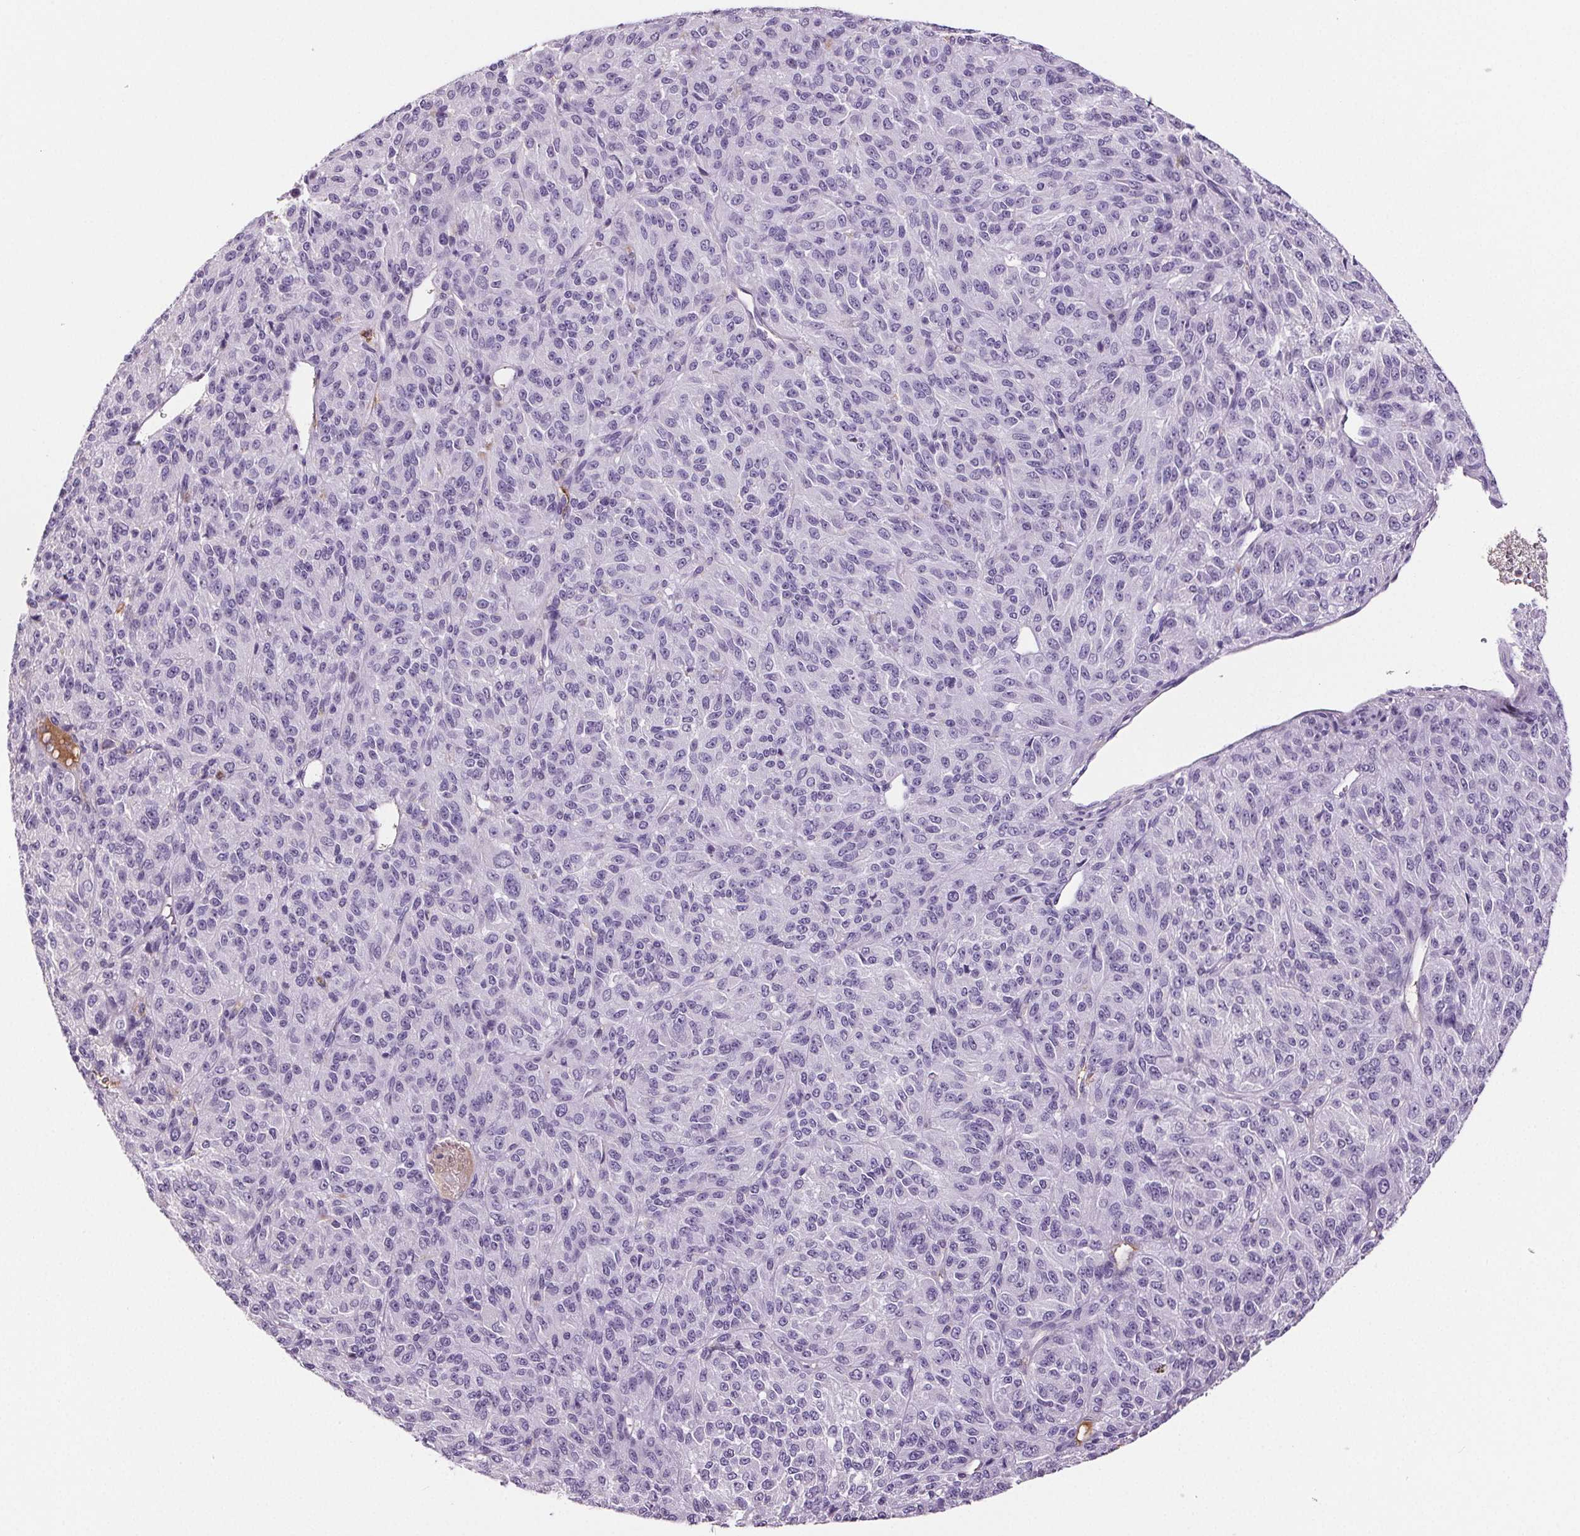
{"staining": {"intensity": "negative", "quantity": "none", "location": "none"}, "tissue": "melanoma", "cell_type": "Tumor cells", "image_type": "cancer", "snomed": [{"axis": "morphology", "description": "Malignant melanoma, Metastatic site"}, {"axis": "topography", "description": "Brain"}], "caption": "This is an IHC micrograph of human melanoma. There is no expression in tumor cells.", "gene": "CD5L", "patient": {"sex": "female", "age": 56}}